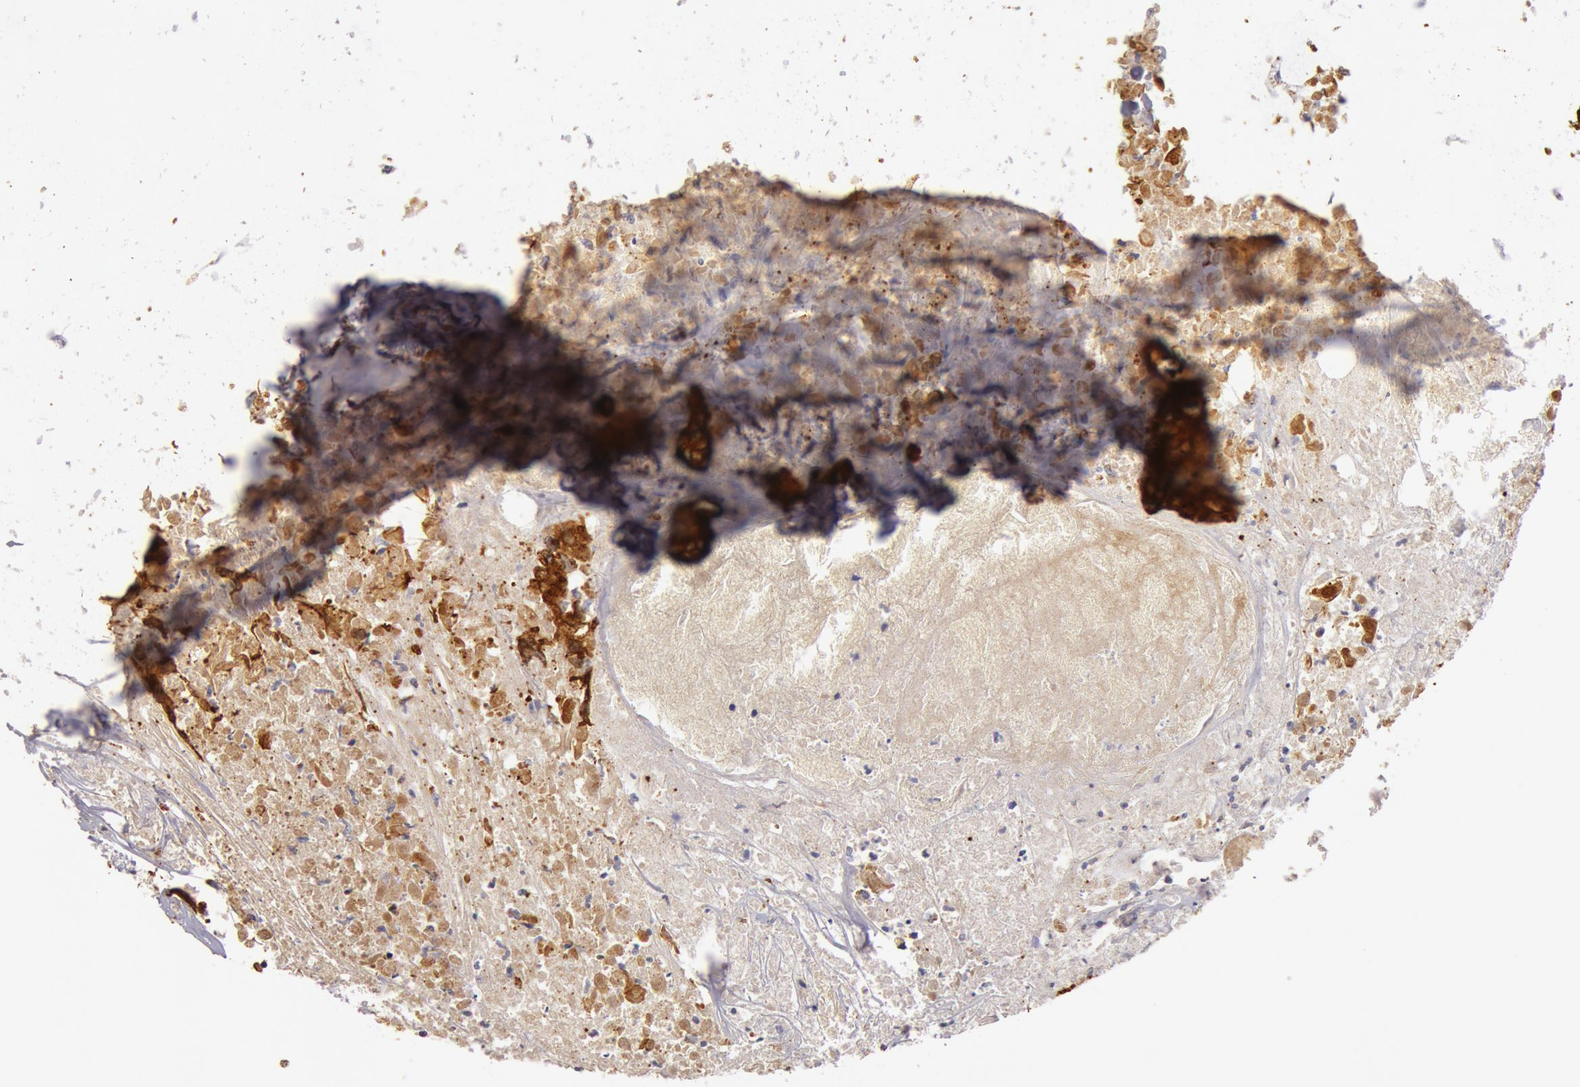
{"staining": {"intensity": "moderate", "quantity": ">75%", "location": "cytoplasmic/membranous"}, "tissue": "colorectal cancer", "cell_type": "Tumor cells", "image_type": "cancer", "snomed": [{"axis": "morphology", "description": "Adenocarcinoma, NOS"}, {"axis": "topography", "description": "Rectum"}], "caption": "Human colorectal cancer (adenocarcinoma) stained with a brown dye displays moderate cytoplasmic/membranous positive staining in approximately >75% of tumor cells.", "gene": "KRT18", "patient": {"sex": "male", "age": 55}}